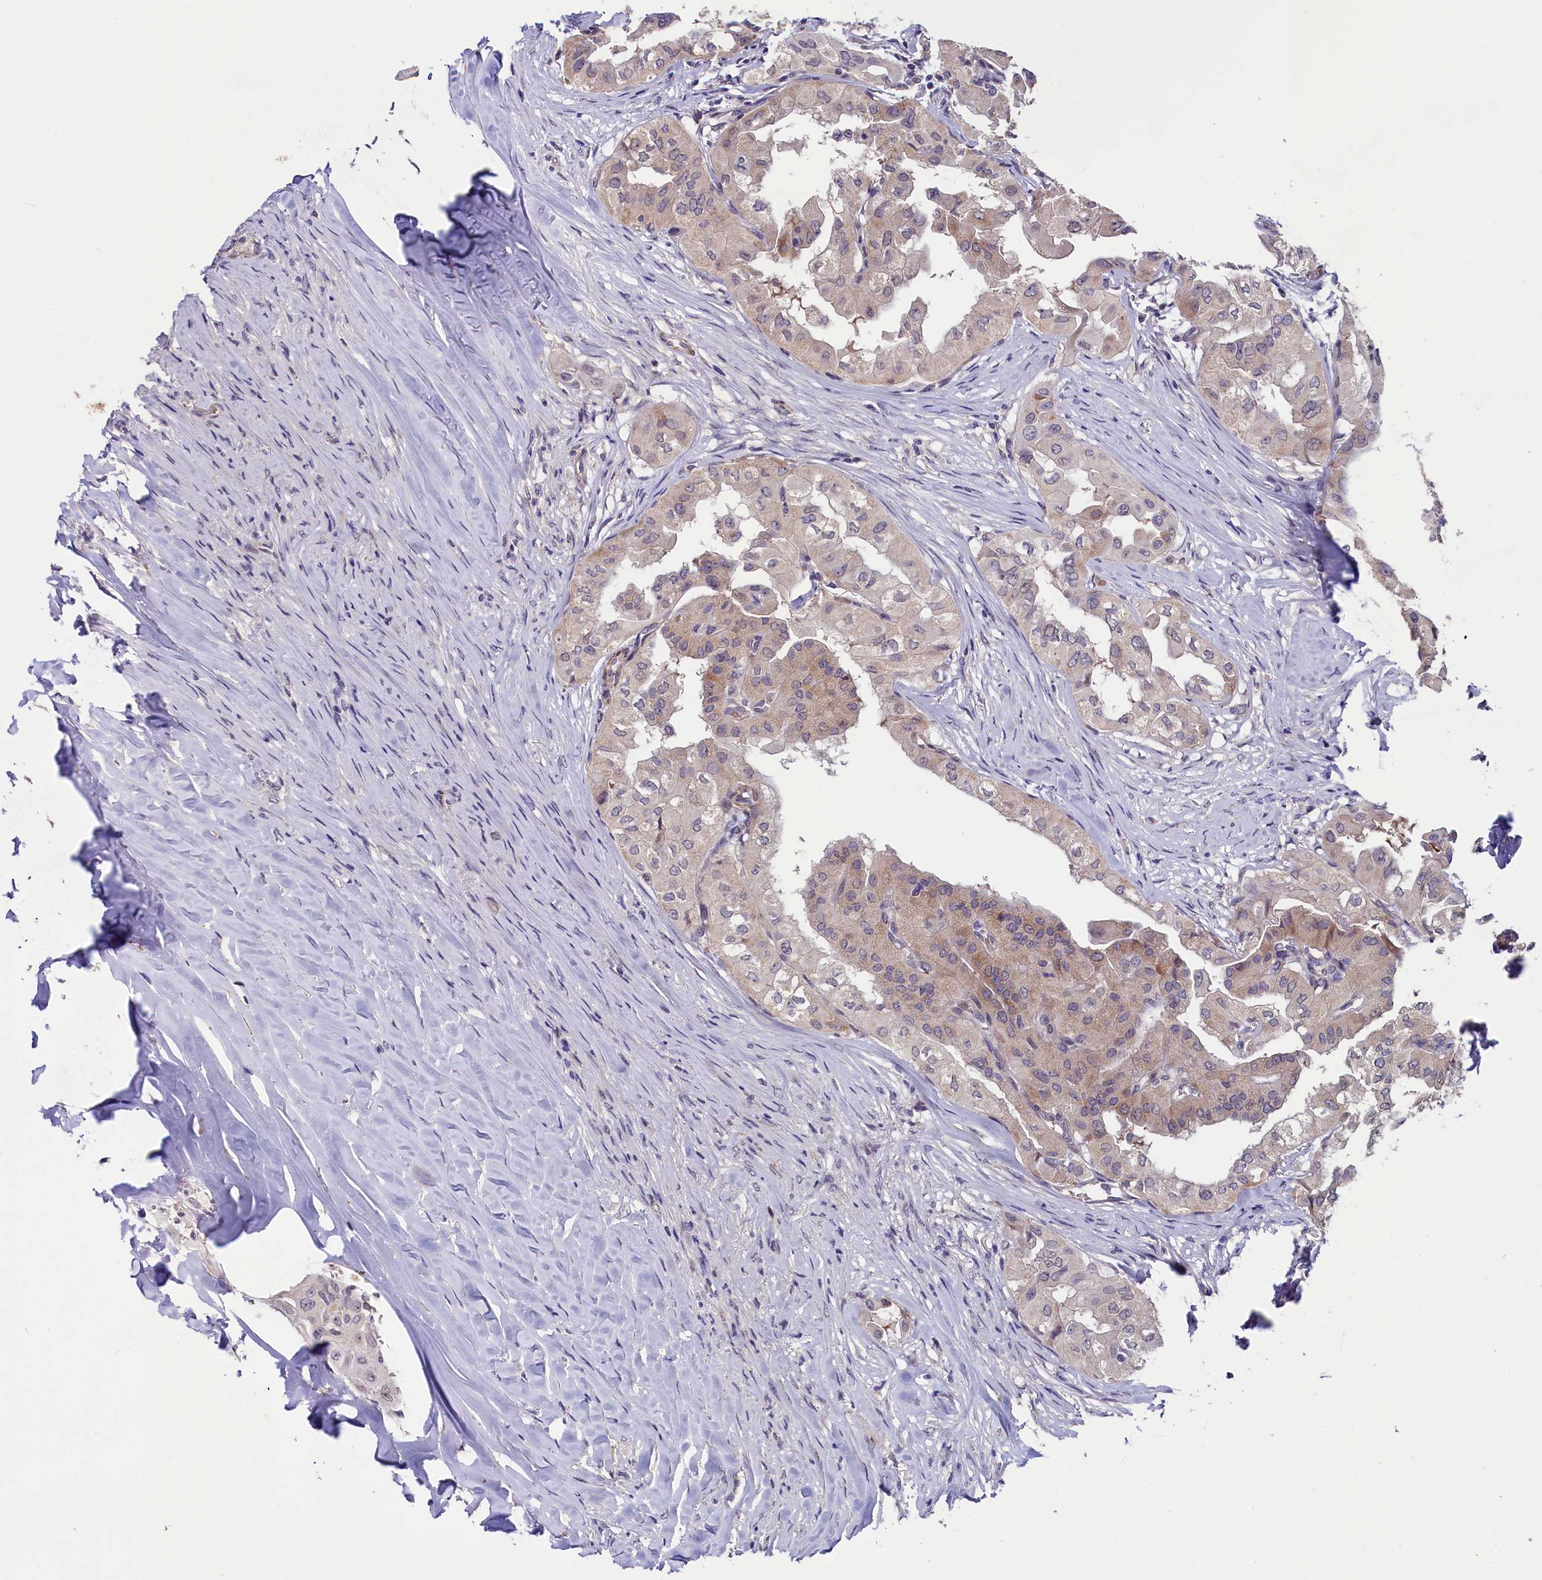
{"staining": {"intensity": "weak", "quantity": "<25%", "location": "cytoplasmic/membranous"}, "tissue": "thyroid cancer", "cell_type": "Tumor cells", "image_type": "cancer", "snomed": [{"axis": "morphology", "description": "Papillary adenocarcinoma, NOS"}, {"axis": "topography", "description": "Thyroid gland"}], "caption": "Thyroid cancer was stained to show a protein in brown. There is no significant expression in tumor cells.", "gene": "SLC39A6", "patient": {"sex": "female", "age": 59}}